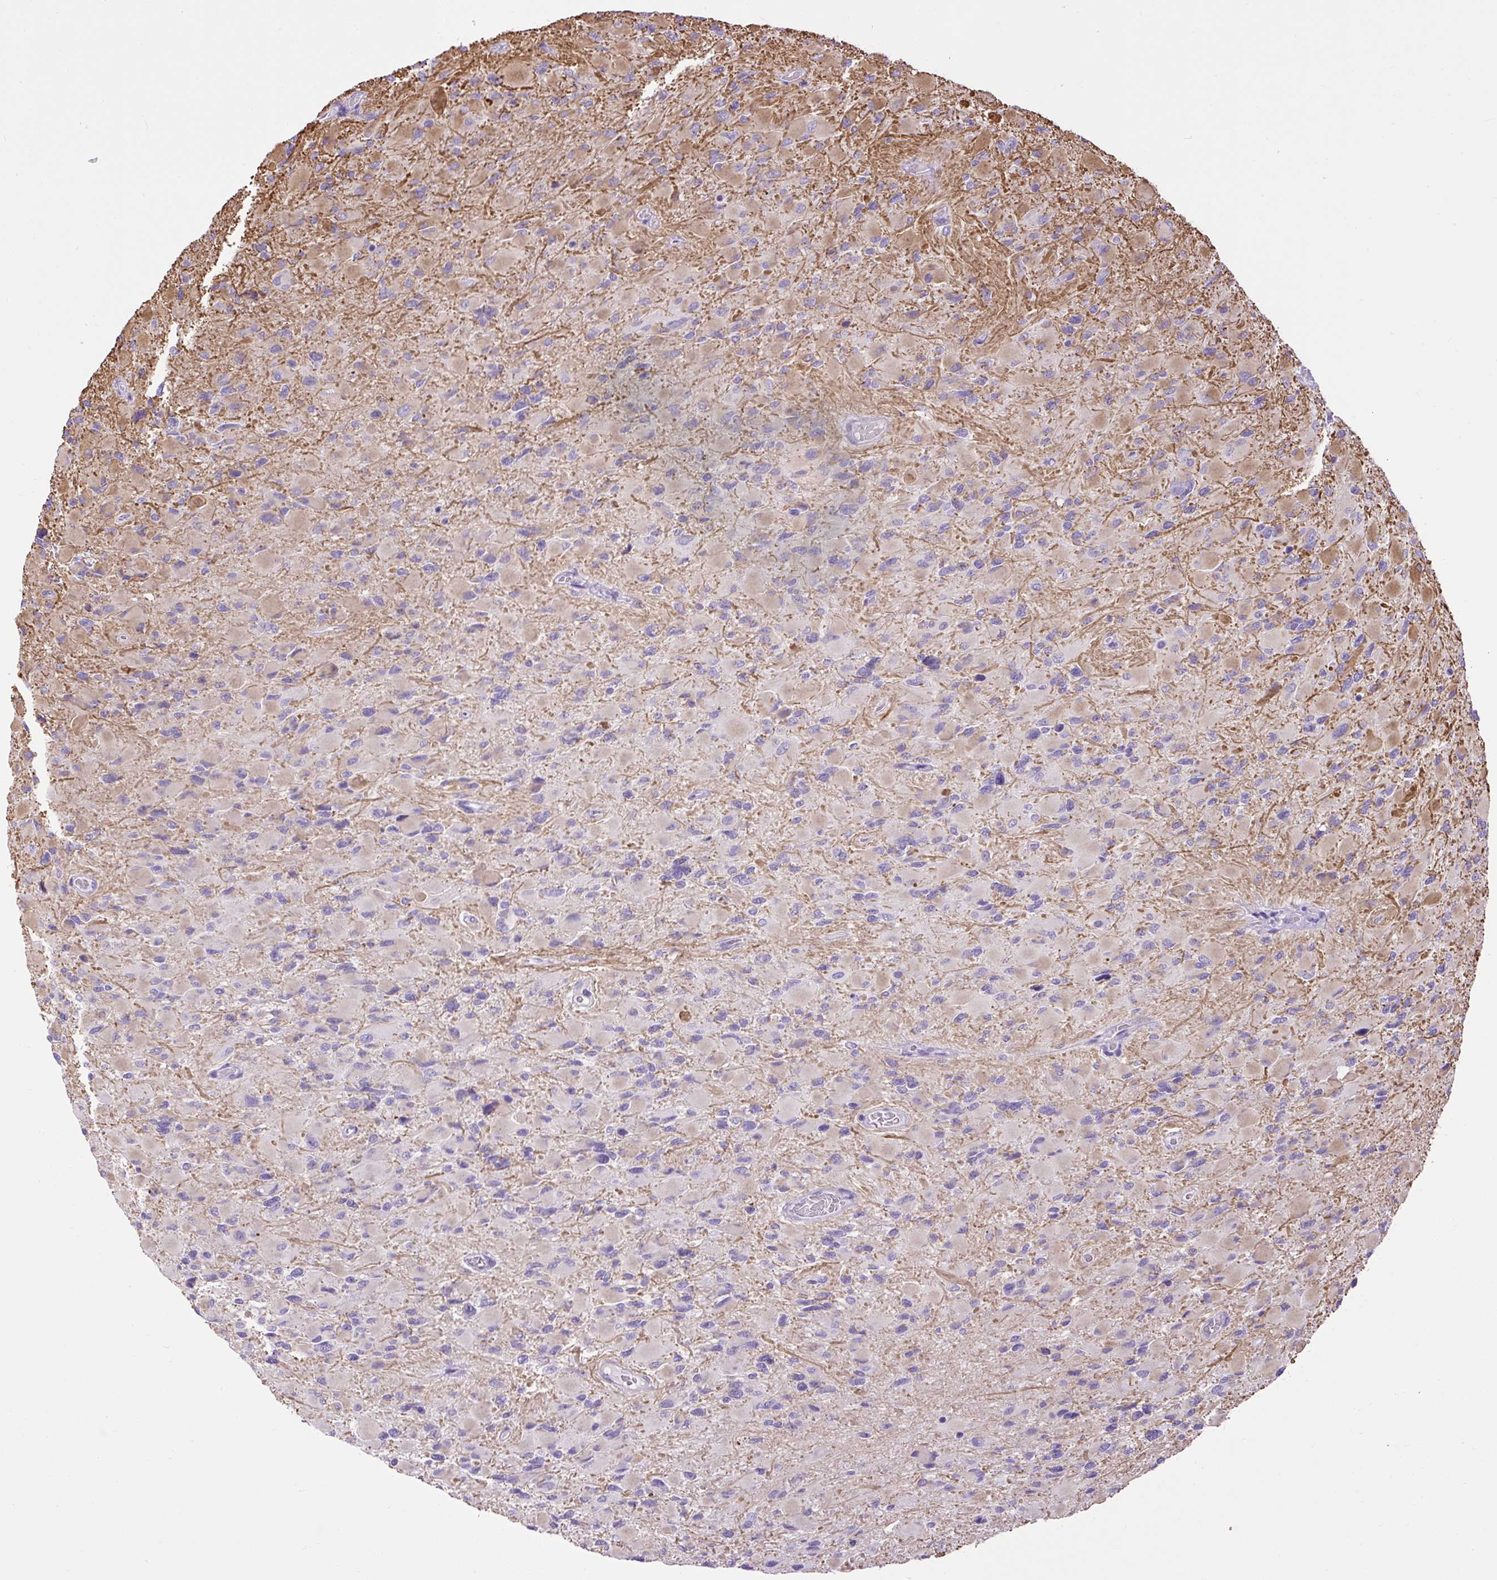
{"staining": {"intensity": "moderate", "quantity": "<25%", "location": "cytoplasmic/membranous"}, "tissue": "glioma", "cell_type": "Tumor cells", "image_type": "cancer", "snomed": [{"axis": "morphology", "description": "Glioma, malignant, High grade"}, {"axis": "topography", "description": "Cerebral cortex"}], "caption": "DAB immunohistochemical staining of human high-grade glioma (malignant) exhibits moderate cytoplasmic/membranous protein staining in about <25% of tumor cells. (DAB (3,3'-diaminobenzidine) = brown stain, brightfield microscopy at high magnification).", "gene": "VWA7", "patient": {"sex": "female", "age": 36}}